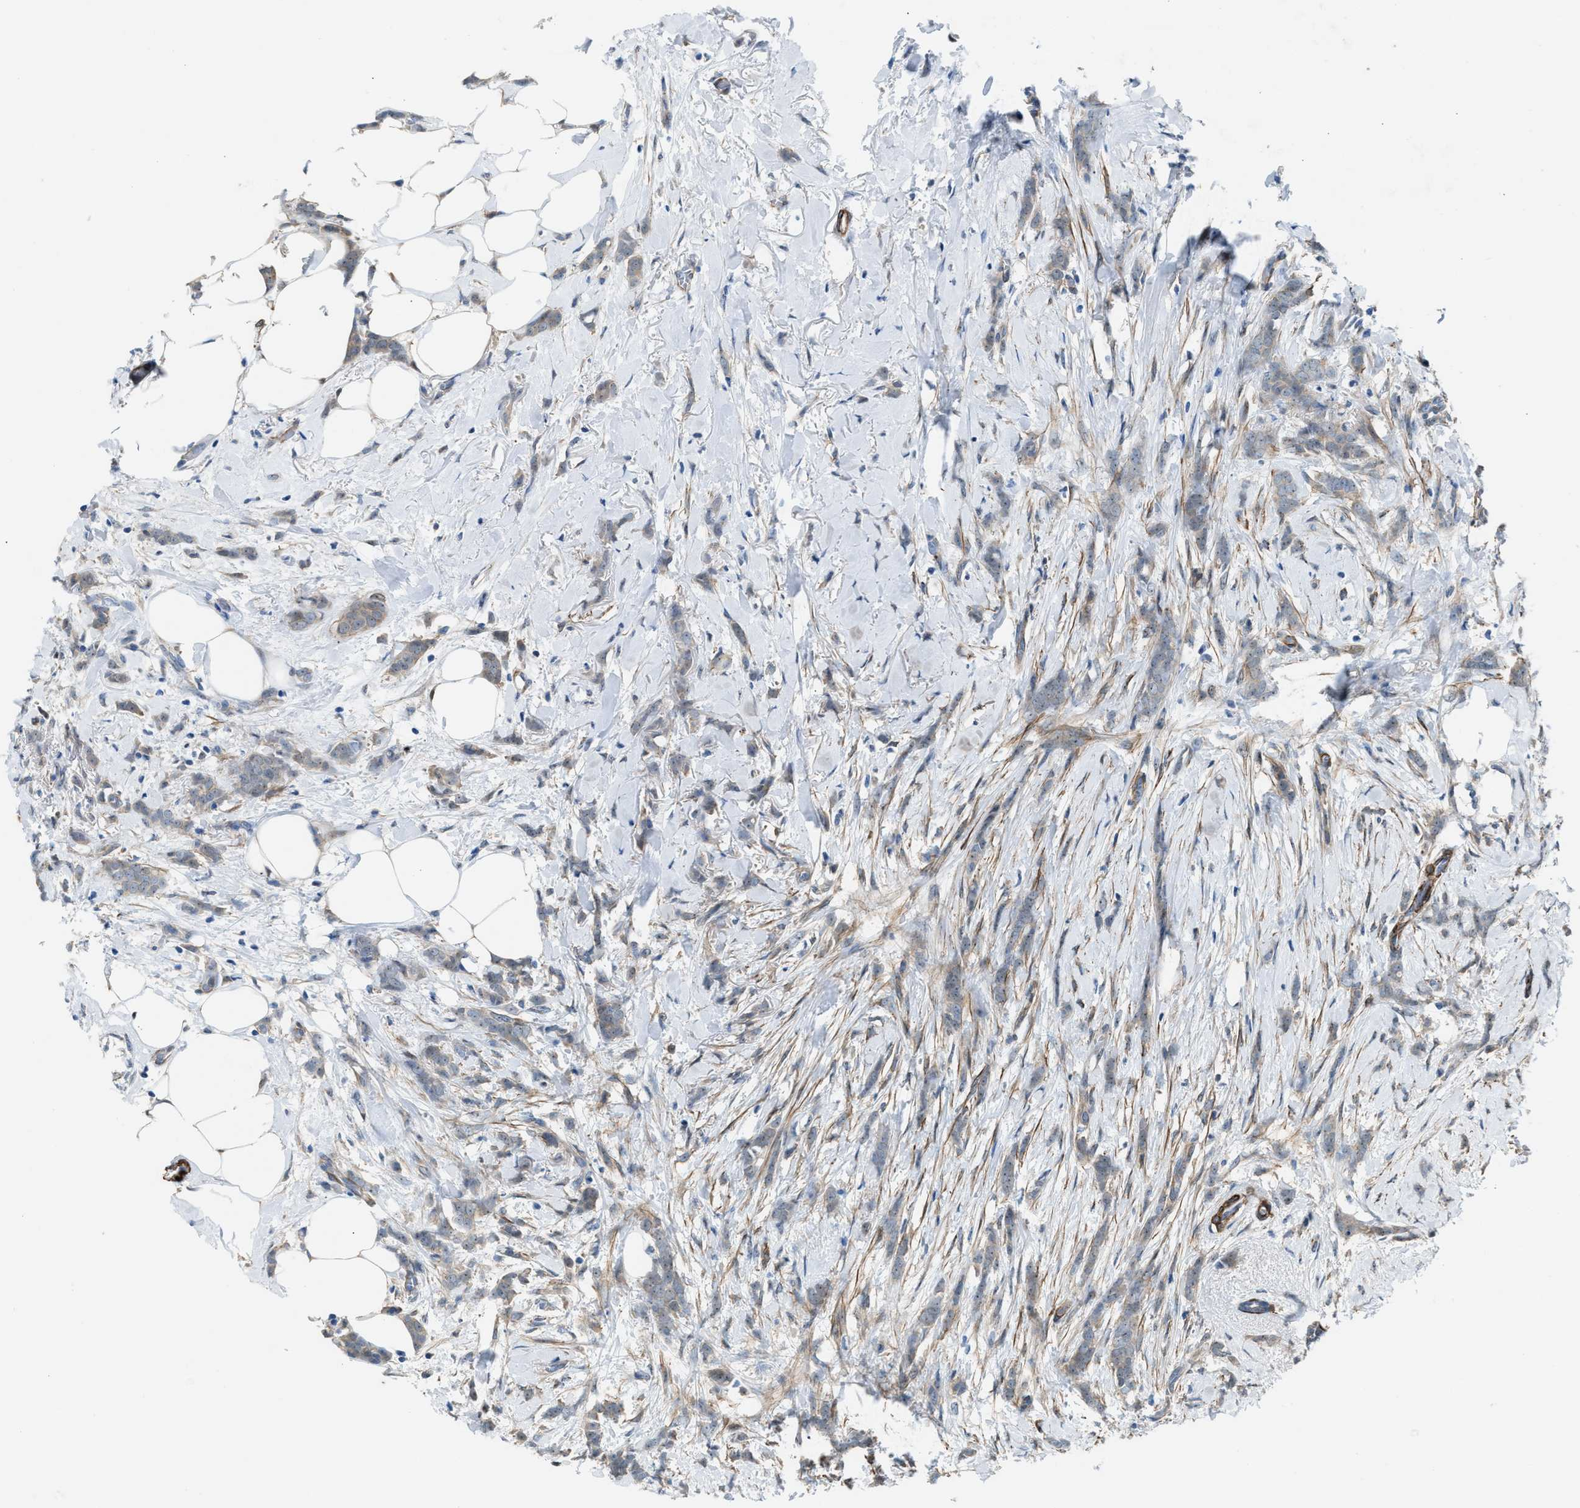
{"staining": {"intensity": "weak", "quantity": "<25%", "location": "cytoplasmic/membranous"}, "tissue": "breast cancer", "cell_type": "Tumor cells", "image_type": "cancer", "snomed": [{"axis": "morphology", "description": "Lobular carcinoma, in situ"}, {"axis": "morphology", "description": "Lobular carcinoma"}, {"axis": "topography", "description": "Breast"}], "caption": "Breast cancer stained for a protein using immunohistochemistry displays no positivity tumor cells.", "gene": "NQO2", "patient": {"sex": "female", "age": 41}}